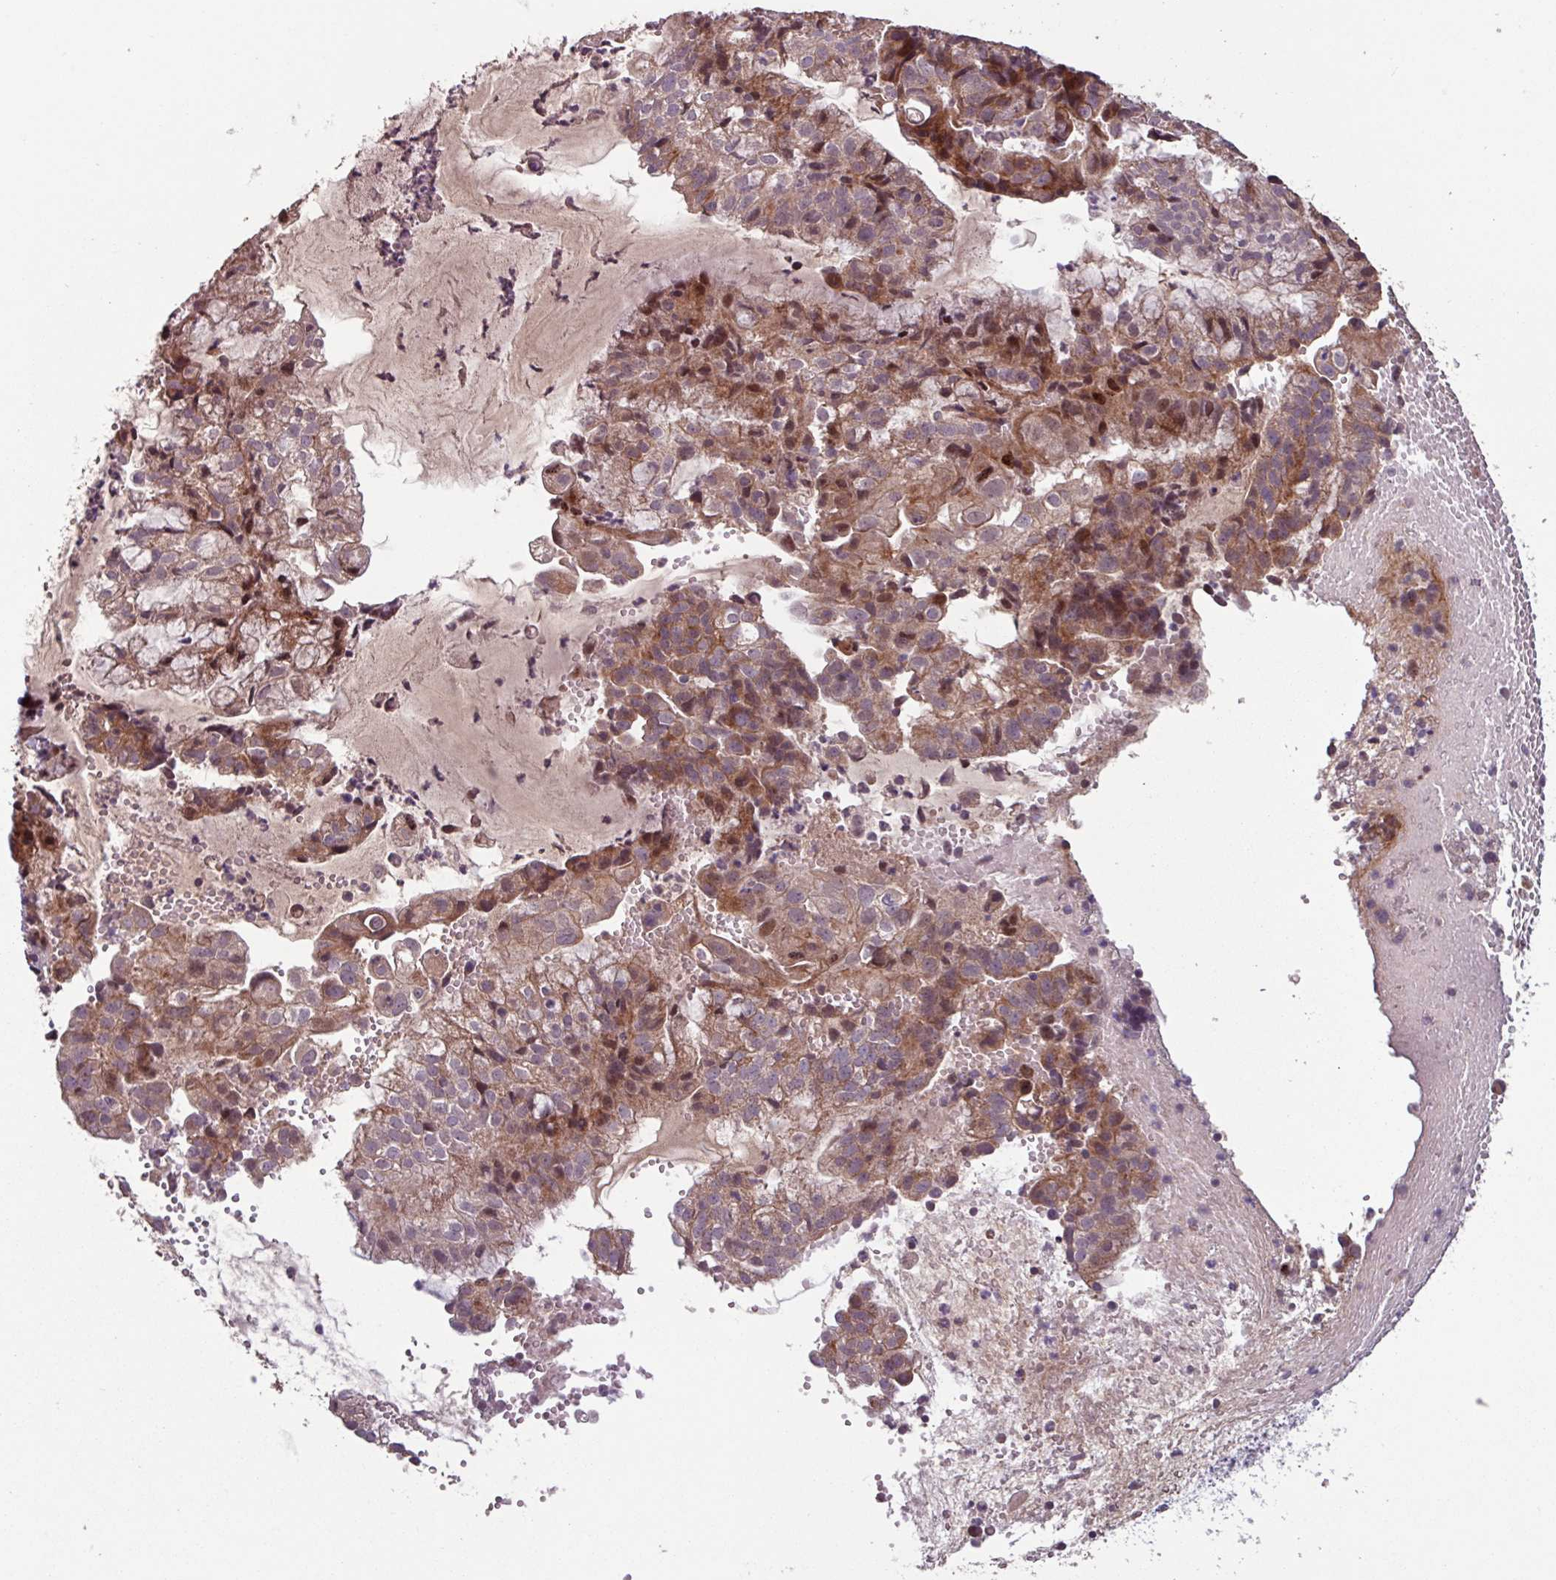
{"staining": {"intensity": "moderate", "quantity": ">75%", "location": "cytoplasmic/membranous,nuclear"}, "tissue": "endometrial cancer", "cell_type": "Tumor cells", "image_type": "cancer", "snomed": [{"axis": "morphology", "description": "Adenocarcinoma, NOS"}, {"axis": "topography", "description": "Endometrium"}], "caption": "Moderate cytoplasmic/membranous and nuclear positivity is present in approximately >75% of tumor cells in endometrial cancer.", "gene": "TMEM88", "patient": {"sex": "female", "age": 76}}